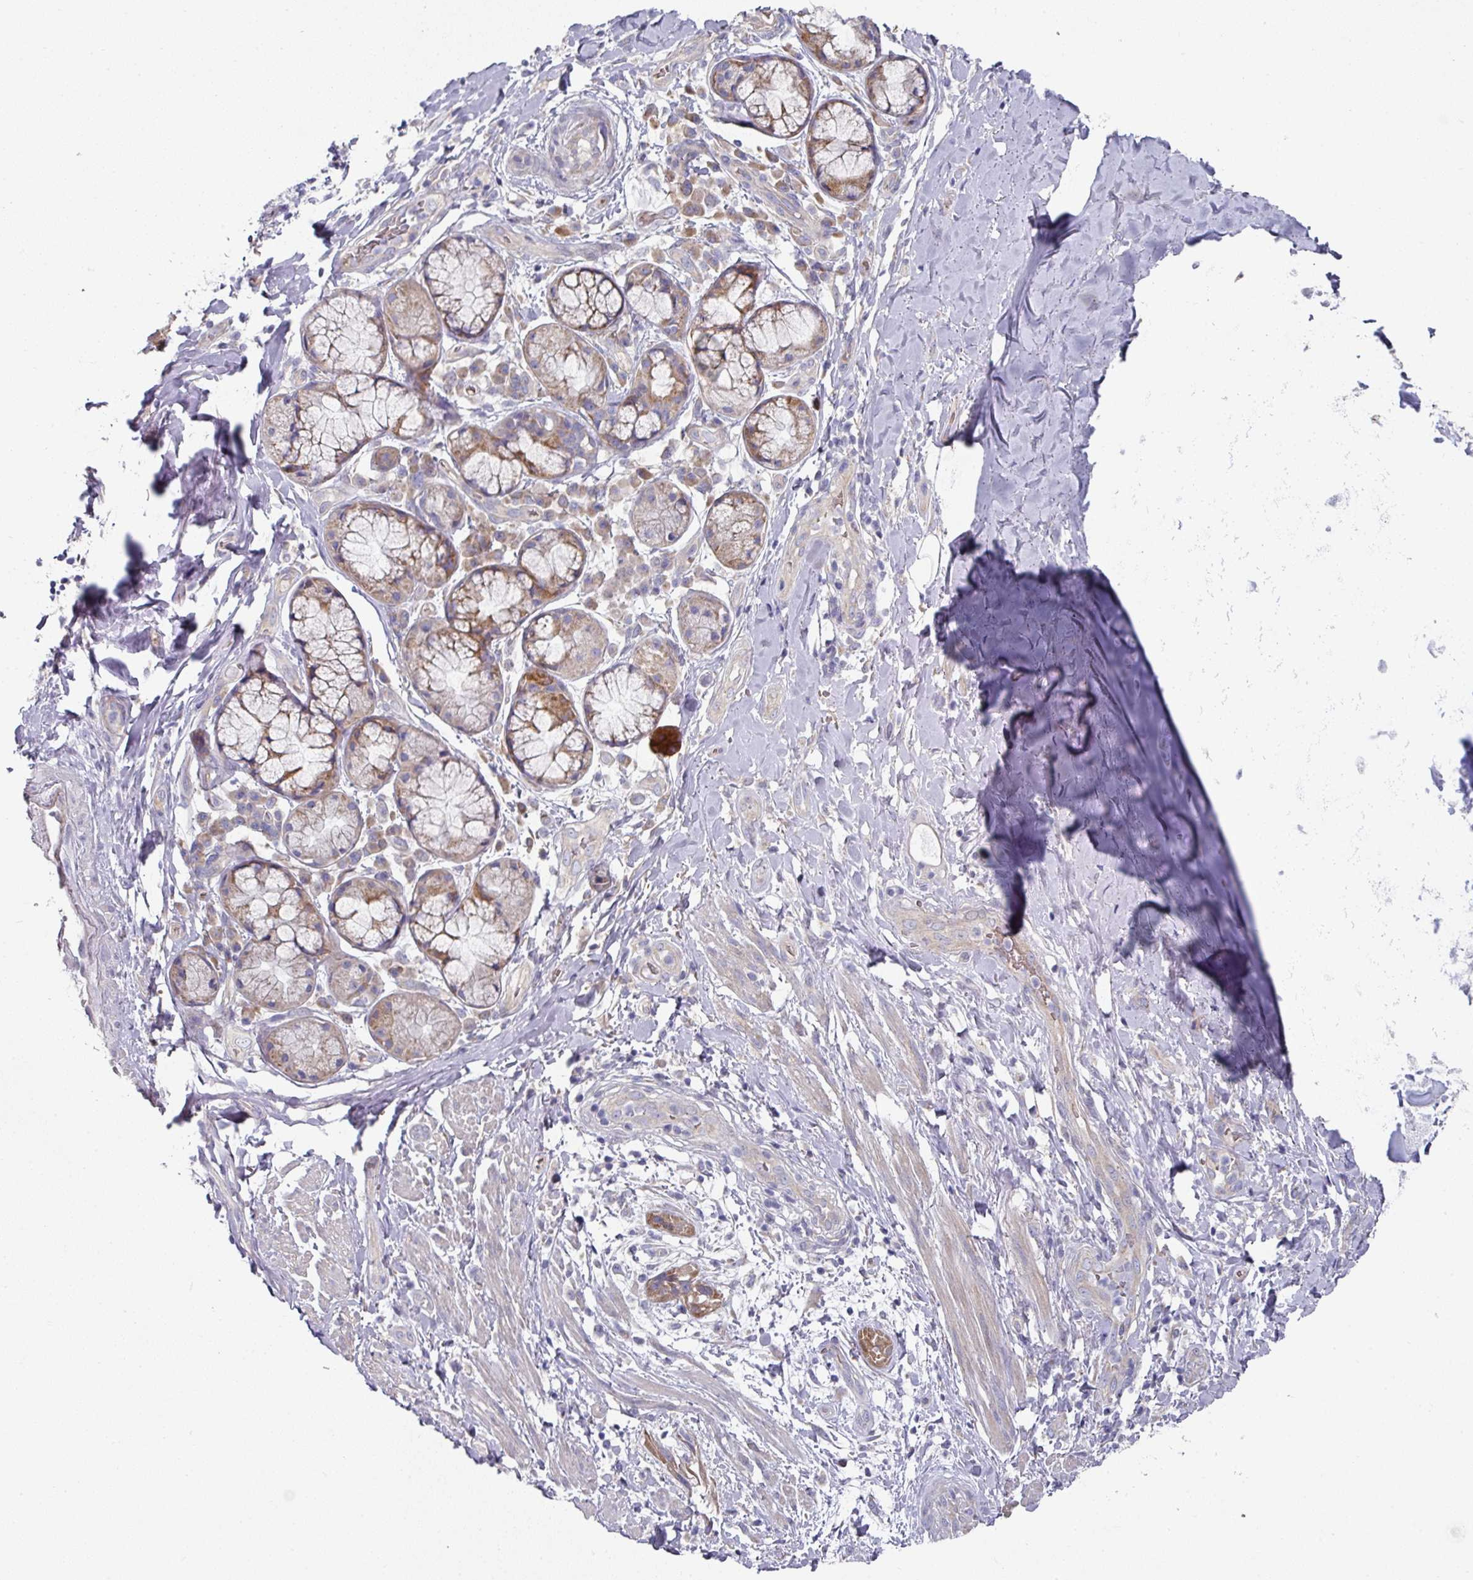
{"staining": {"intensity": "negative", "quantity": "none", "location": "none"}, "tissue": "adipose tissue", "cell_type": "Adipocytes", "image_type": "normal", "snomed": [{"axis": "morphology", "description": "Normal tissue, NOS"}, {"axis": "morphology", "description": "Squamous cell carcinoma, NOS"}, {"axis": "topography", "description": "Bronchus"}, {"axis": "topography", "description": "Lung"}], "caption": "This is a micrograph of immunohistochemistry (IHC) staining of unremarkable adipose tissue, which shows no positivity in adipocytes.", "gene": "PYROXD2", "patient": {"sex": "female", "age": 70}}